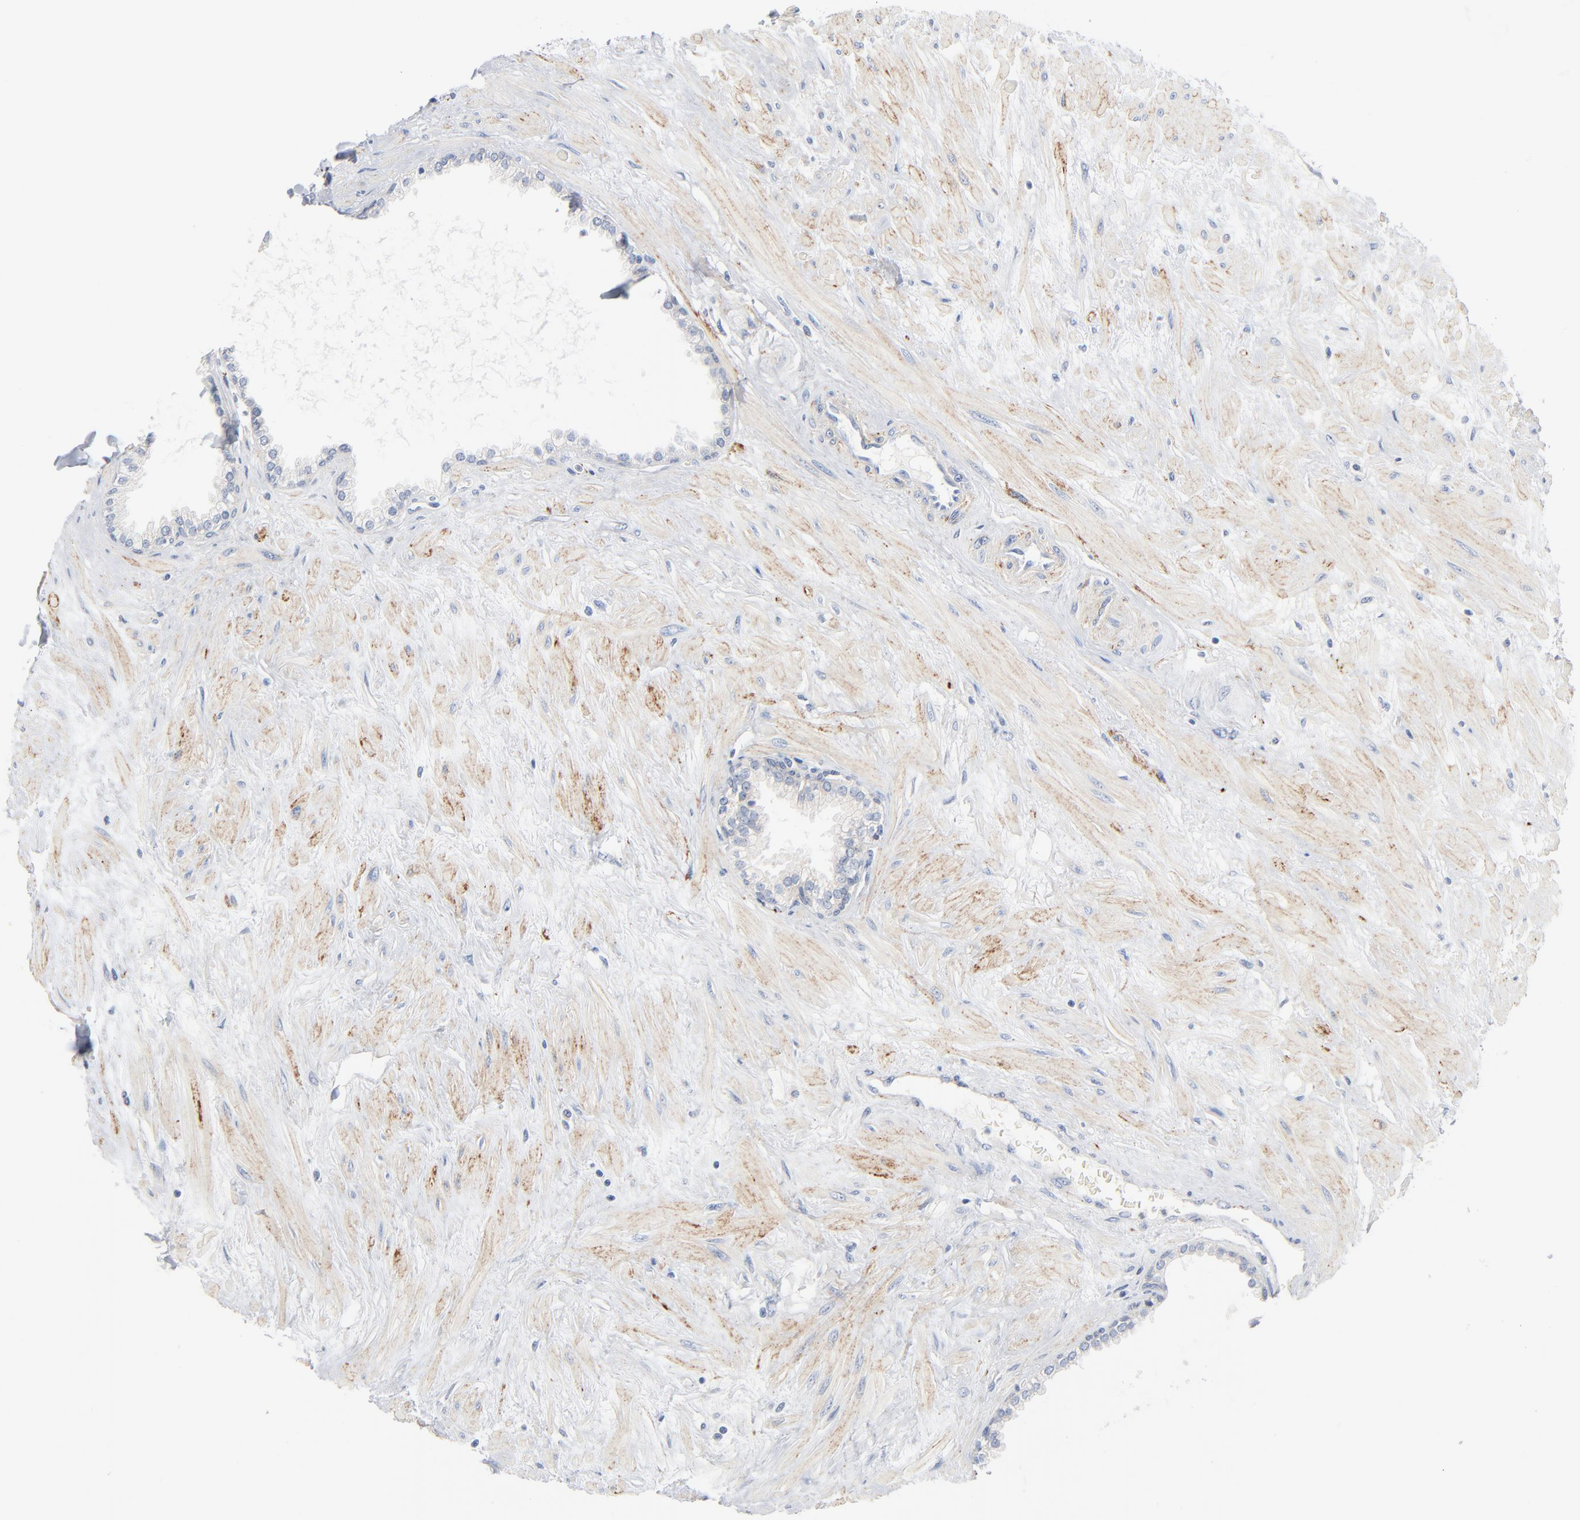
{"staining": {"intensity": "negative", "quantity": "none", "location": "none"}, "tissue": "prostate", "cell_type": "Glandular cells", "image_type": "normal", "snomed": [{"axis": "morphology", "description": "Normal tissue, NOS"}, {"axis": "topography", "description": "Prostate"}], "caption": "Immunohistochemical staining of unremarkable prostate reveals no significant positivity in glandular cells. (DAB IHC visualized using brightfield microscopy, high magnification).", "gene": "IFT43", "patient": {"sex": "male", "age": 64}}